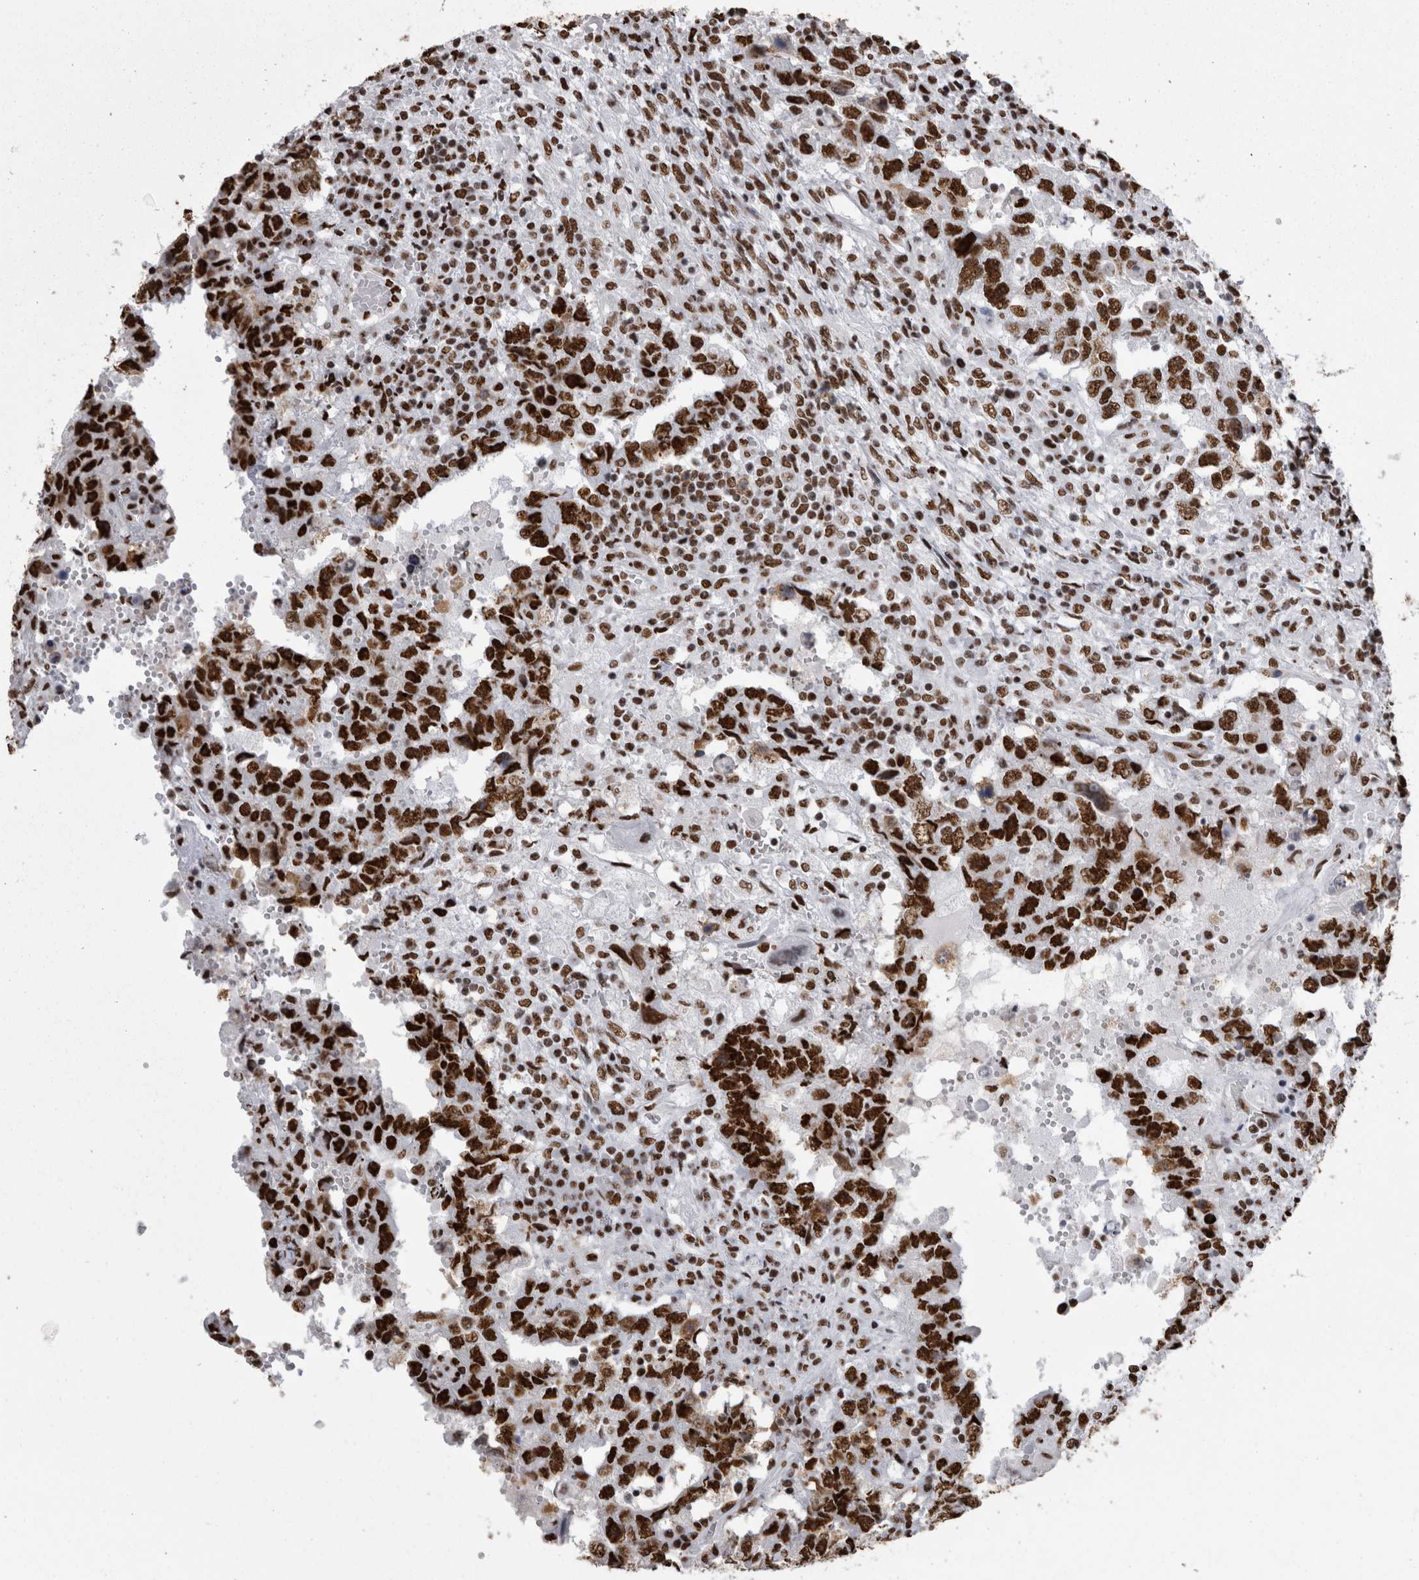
{"staining": {"intensity": "strong", "quantity": ">75%", "location": "nuclear"}, "tissue": "testis cancer", "cell_type": "Tumor cells", "image_type": "cancer", "snomed": [{"axis": "morphology", "description": "Carcinoma, Embryonal, NOS"}, {"axis": "topography", "description": "Testis"}], "caption": "Protein staining by IHC shows strong nuclear expression in approximately >75% of tumor cells in testis cancer.", "gene": "HNRNPM", "patient": {"sex": "male", "age": 26}}